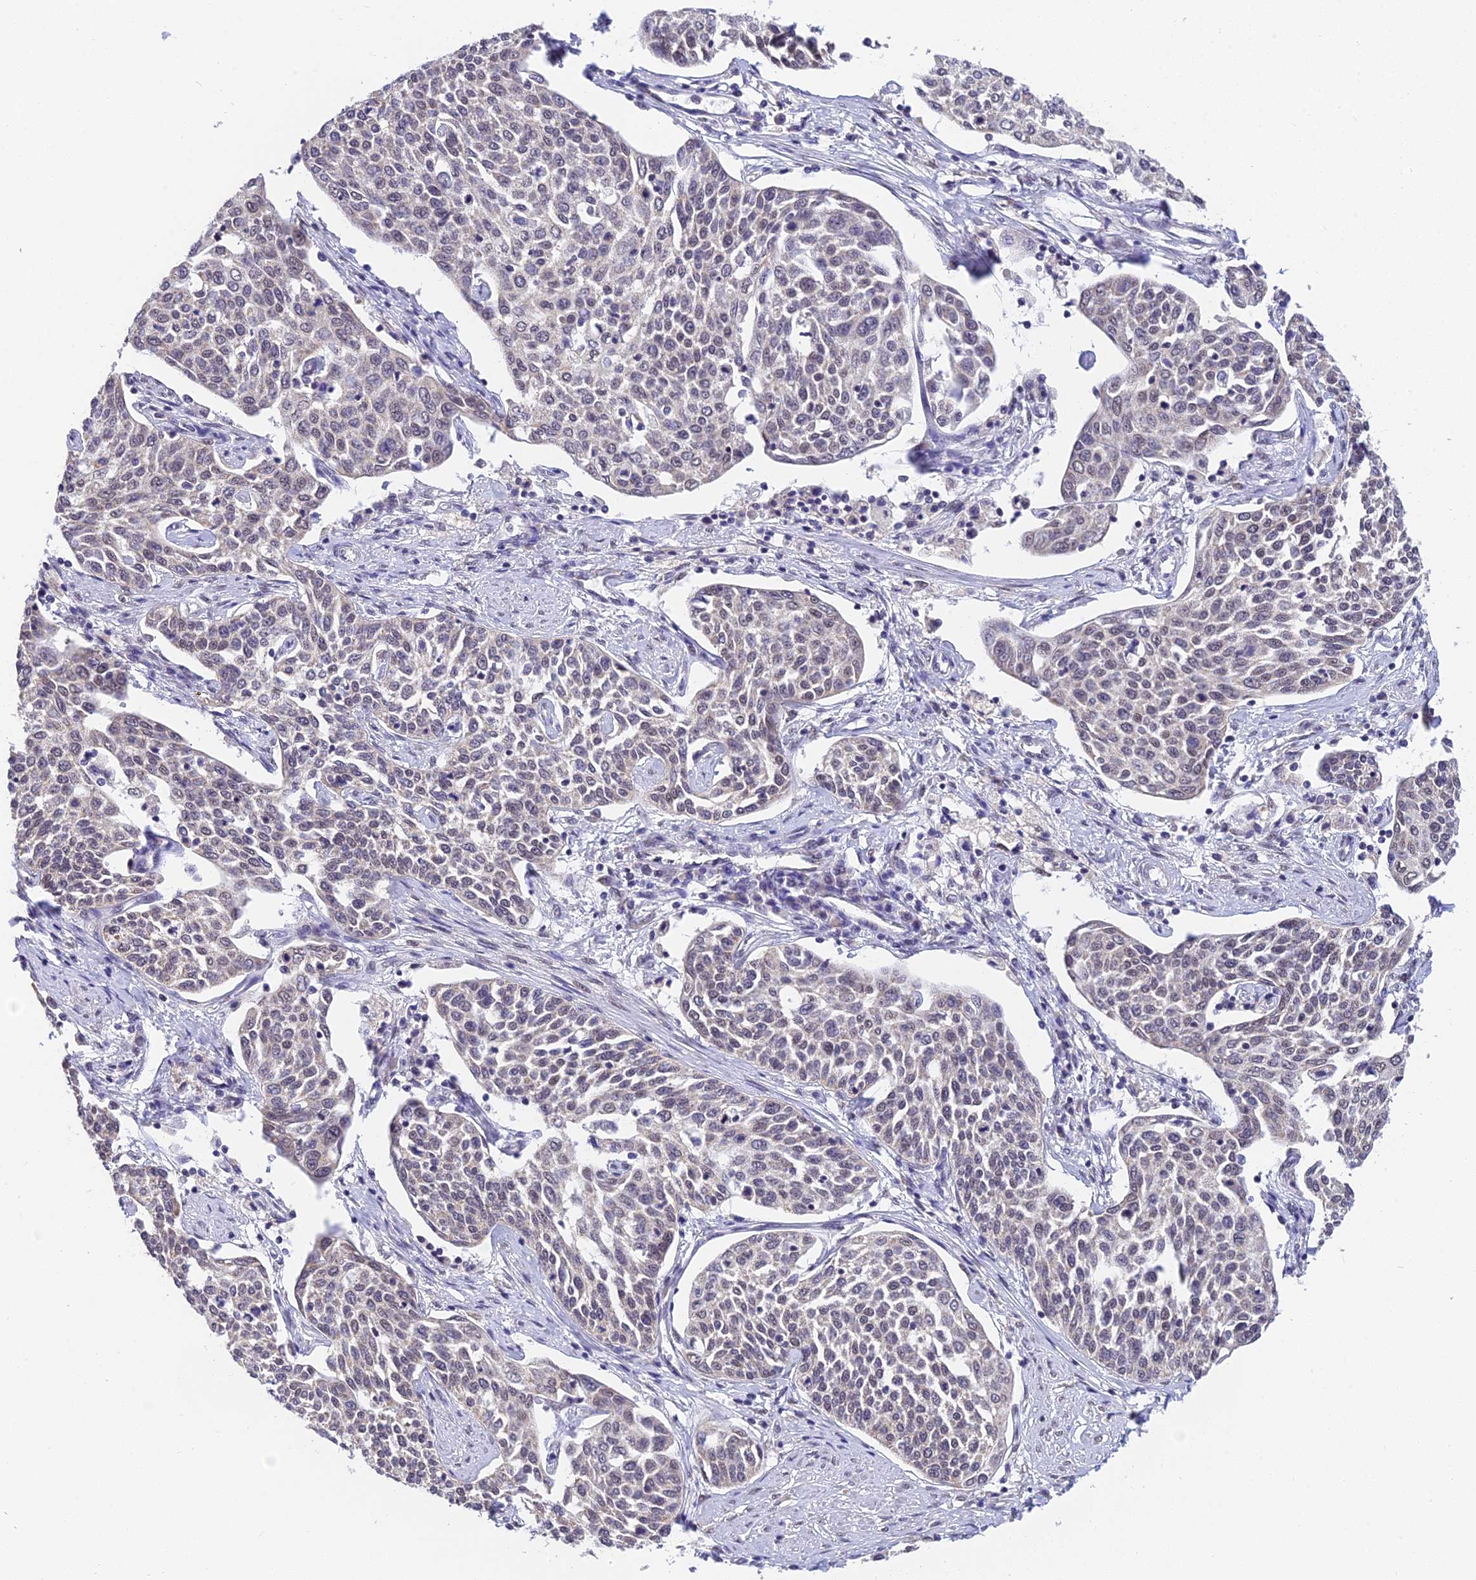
{"staining": {"intensity": "negative", "quantity": "none", "location": "none"}, "tissue": "cervical cancer", "cell_type": "Tumor cells", "image_type": "cancer", "snomed": [{"axis": "morphology", "description": "Squamous cell carcinoma, NOS"}, {"axis": "topography", "description": "Cervix"}], "caption": "This is an immunohistochemistry (IHC) histopathology image of squamous cell carcinoma (cervical). There is no staining in tumor cells.", "gene": "C2orf49", "patient": {"sex": "female", "age": 34}}